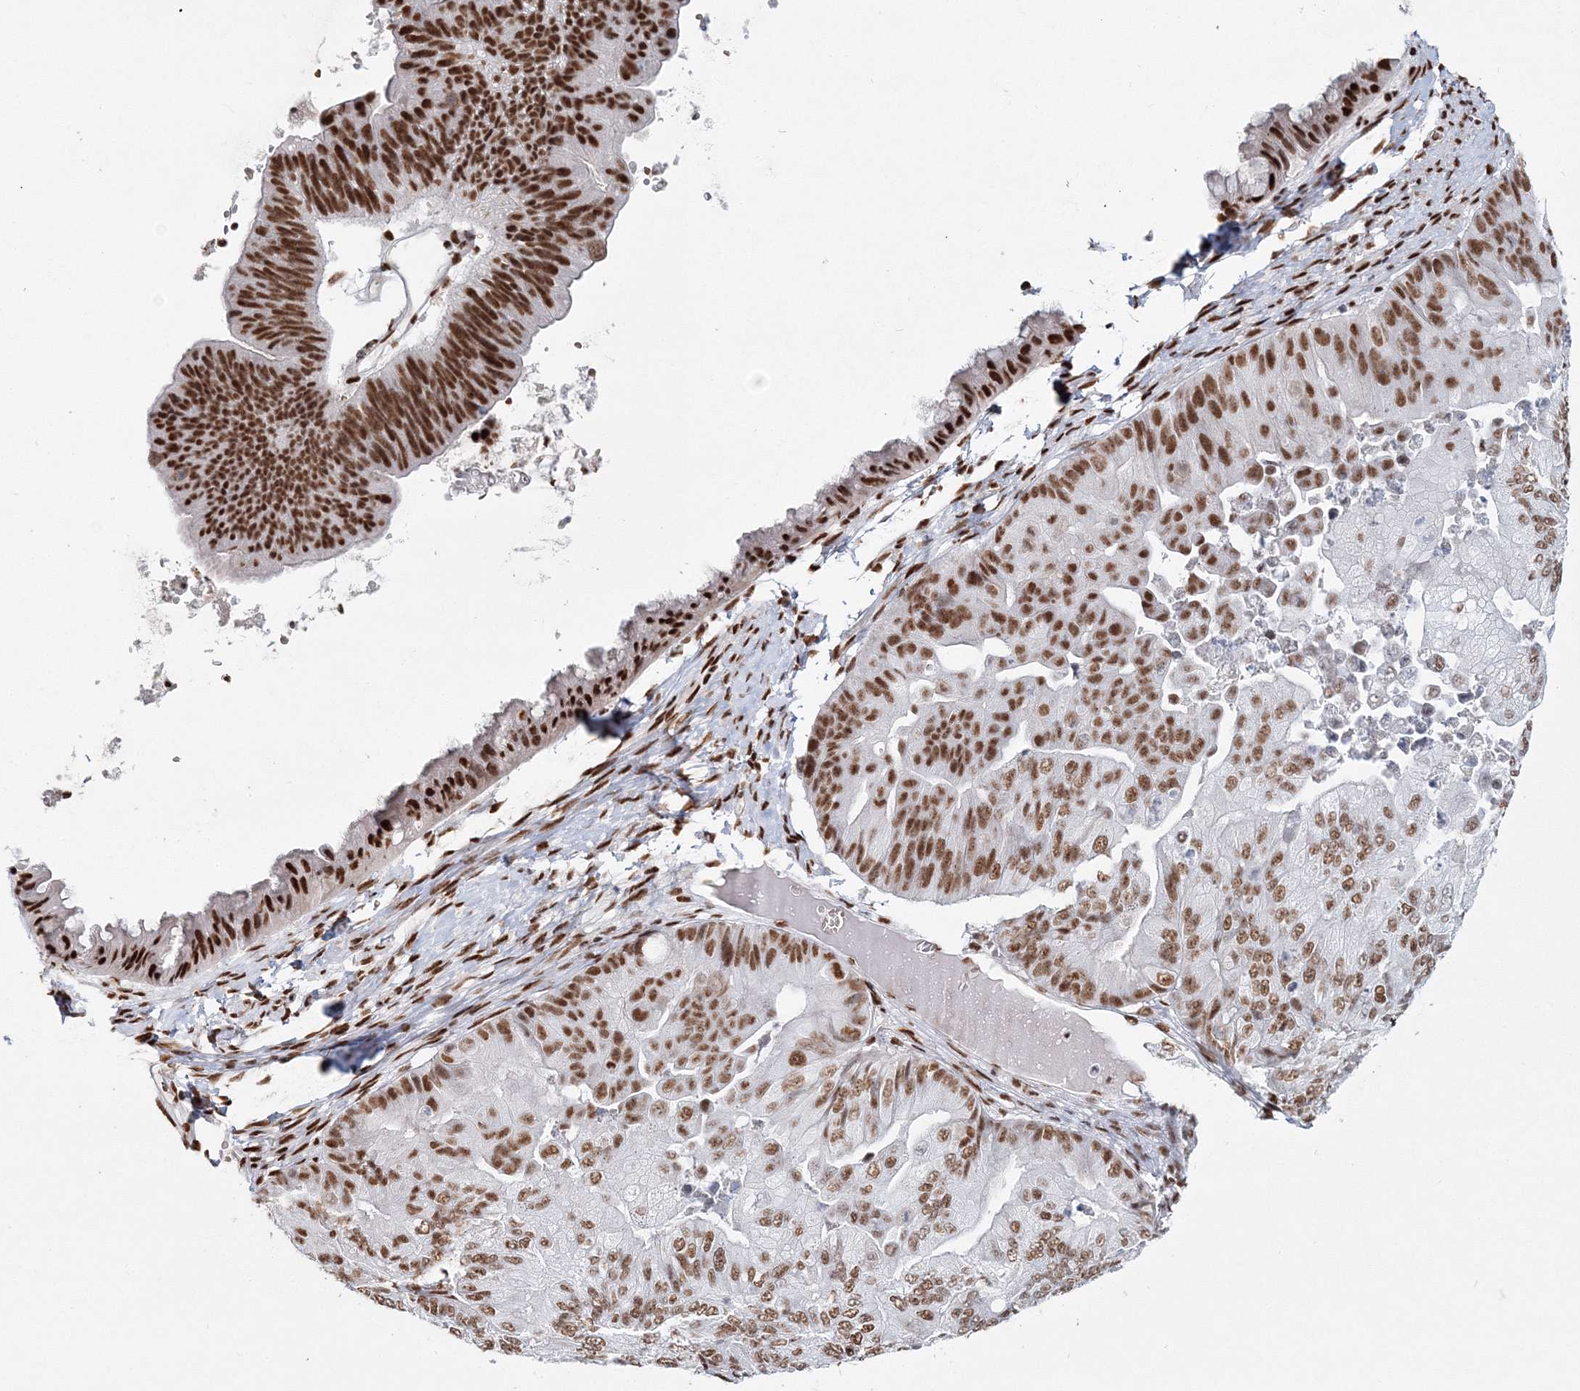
{"staining": {"intensity": "strong", "quantity": "25%-75%", "location": "nuclear"}, "tissue": "ovarian cancer", "cell_type": "Tumor cells", "image_type": "cancer", "snomed": [{"axis": "morphology", "description": "Cystadenocarcinoma, mucinous, NOS"}, {"axis": "topography", "description": "Ovary"}], "caption": "This is a histology image of immunohistochemistry staining of ovarian cancer (mucinous cystadenocarcinoma), which shows strong expression in the nuclear of tumor cells.", "gene": "QRICH1", "patient": {"sex": "female", "age": 61}}